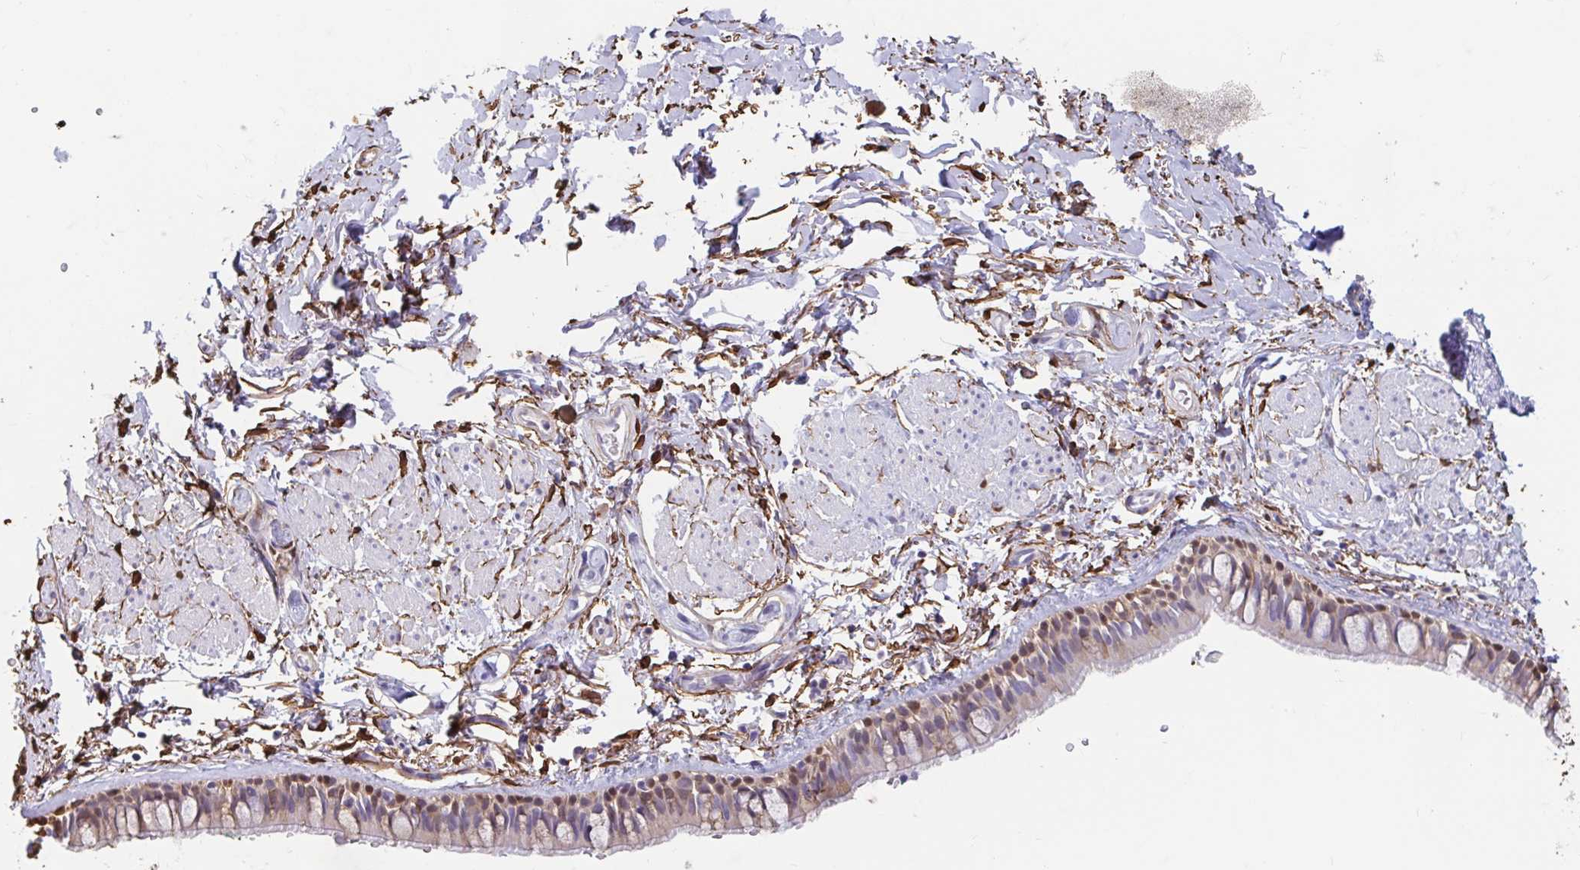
{"staining": {"intensity": "moderate", "quantity": "<25%", "location": "cytoplasmic/membranous"}, "tissue": "bronchus", "cell_type": "Respiratory epithelial cells", "image_type": "normal", "snomed": [{"axis": "morphology", "description": "Normal tissue, NOS"}, {"axis": "topography", "description": "Lymph node"}, {"axis": "topography", "description": "Cartilage tissue"}, {"axis": "topography", "description": "Bronchus"}], "caption": "Protein expression analysis of normal human bronchus reveals moderate cytoplasmic/membranous staining in approximately <25% of respiratory epithelial cells.", "gene": "ADH1A", "patient": {"sex": "female", "age": 70}}